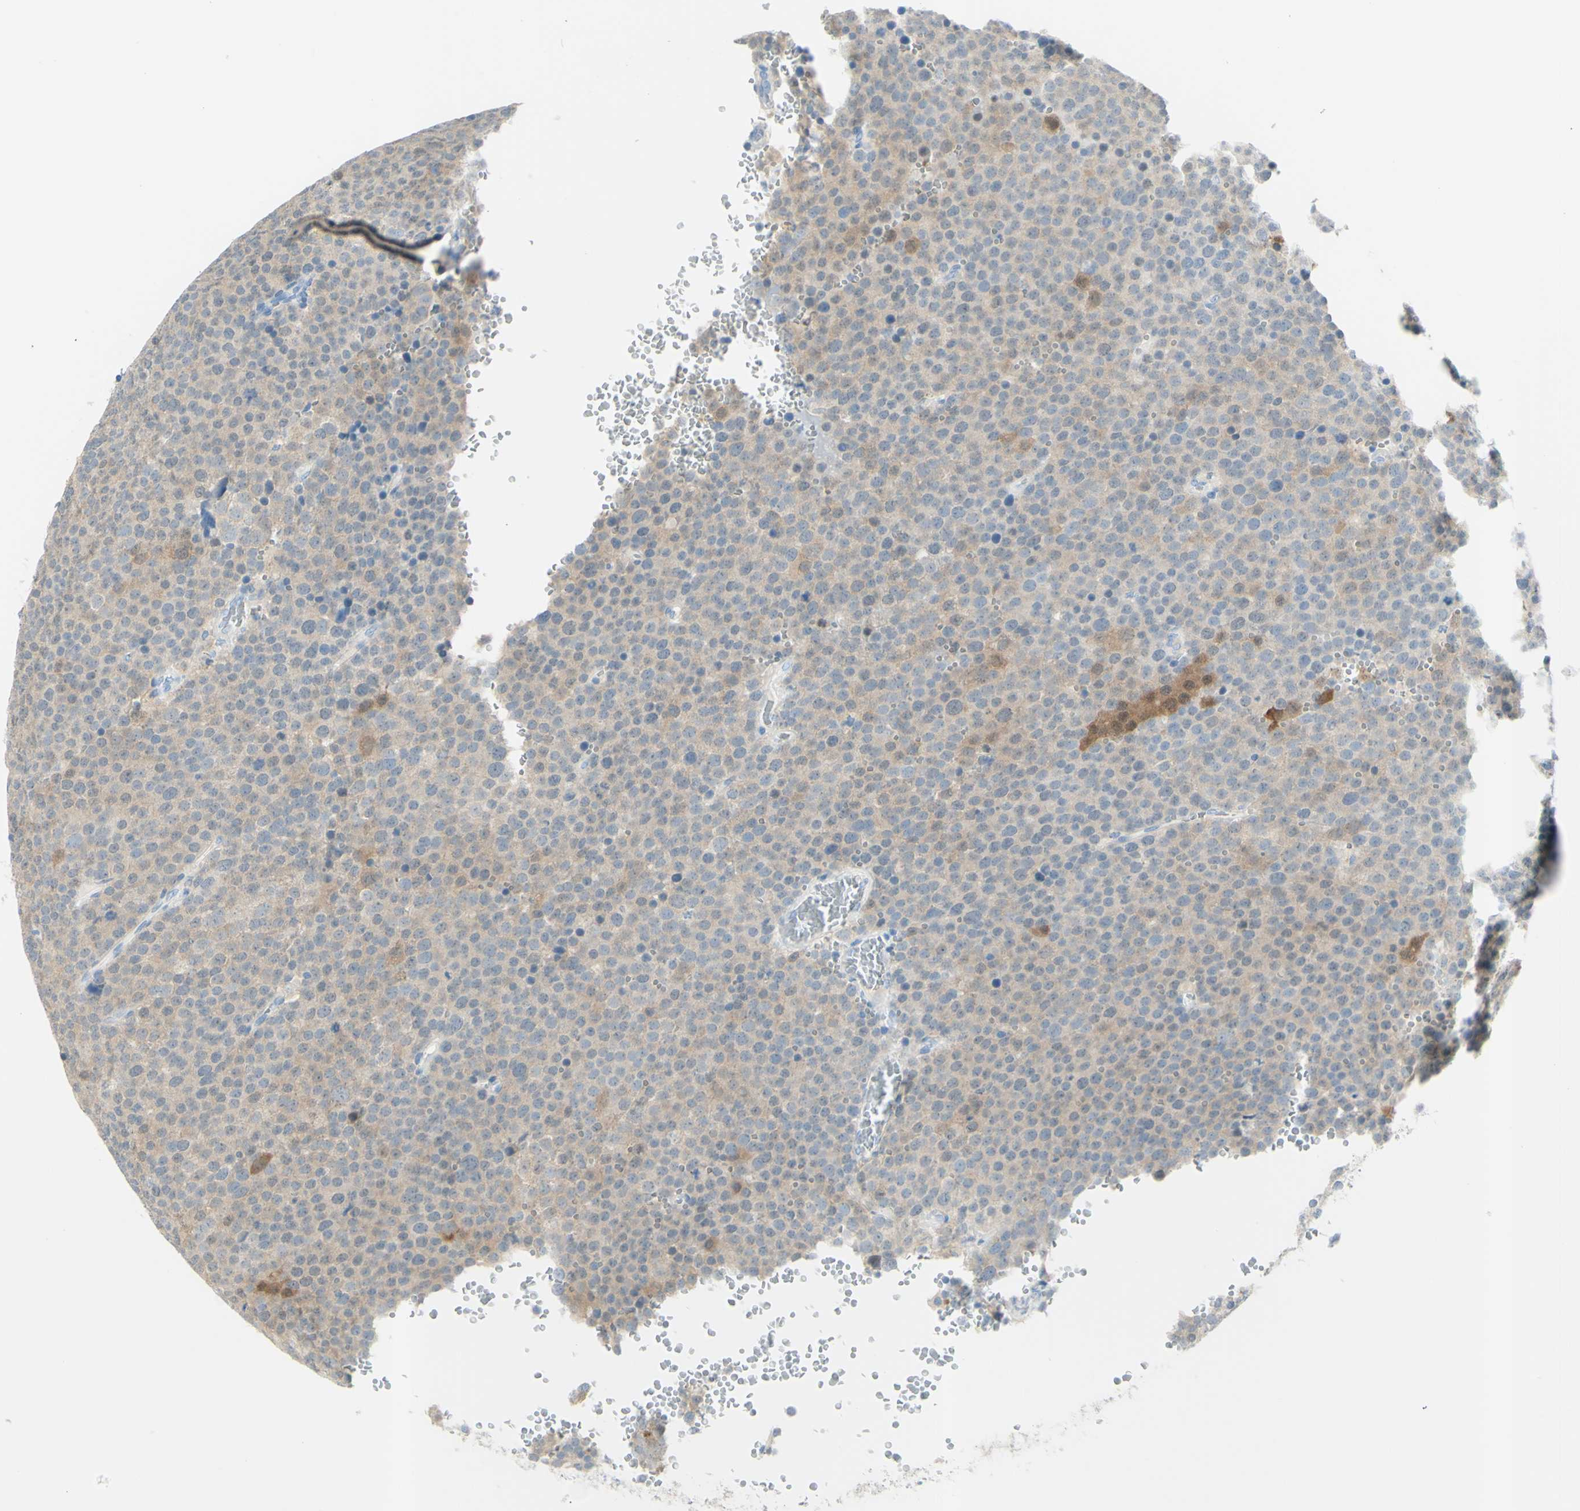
{"staining": {"intensity": "weak", "quantity": "<25%", "location": "cytoplasmic/membranous"}, "tissue": "testis cancer", "cell_type": "Tumor cells", "image_type": "cancer", "snomed": [{"axis": "morphology", "description": "Seminoma, NOS"}, {"axis": "topography", "description": "Testis"}], "caption": "Immunohistochemical staining of human testis seminoma exhibits no significant expression in tumor cells.", "gene": "TSPAN1", "patient": {"sex": "male", "age": 71}}